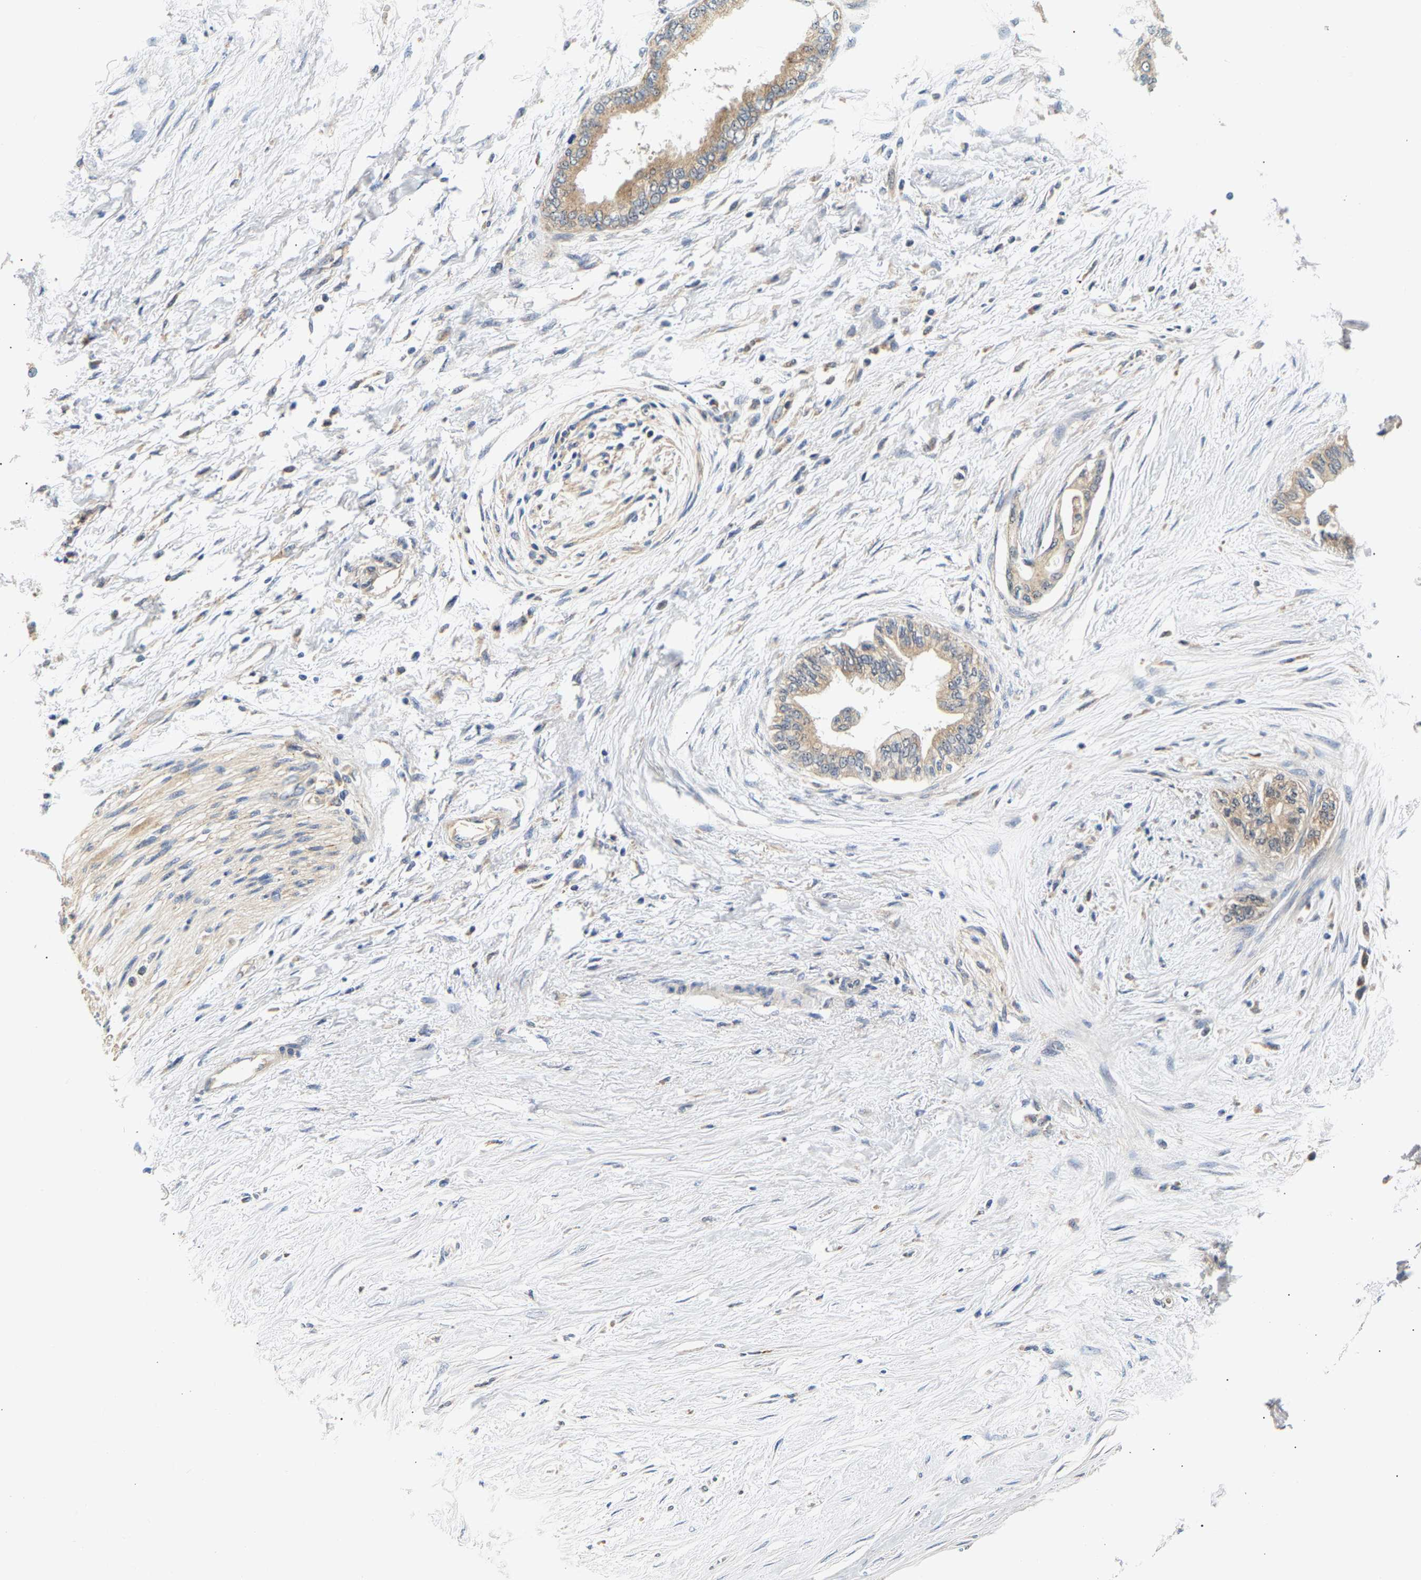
{"staining": {"intensity": "weak", "quantity": ">75%", "location": "cytoplasmic/membranous"}, "tissue": "pancreatic cancer", "cell_type": "Tumor cells", "image_type": "cancer", "snomed": [{"axis": "morphology", "description": "Normal tissue, NOS"}, {"axis": "morphology", "description": "Adenocarcinoma, NOS"}, {"axis": "topography", "description": "Pancreas"}, {"axis": "topography", "description": "Duodenum"}], "caption": "Immunohistochemistry (IHC) image of pancreatic cancer stained for a protein (brown), which reveals low levels of weak cytoplasmic/membranous staining in approximately >75% of tumor cells.", "gene": "PPID", "patient": {"sex": "female", "age": 60}}